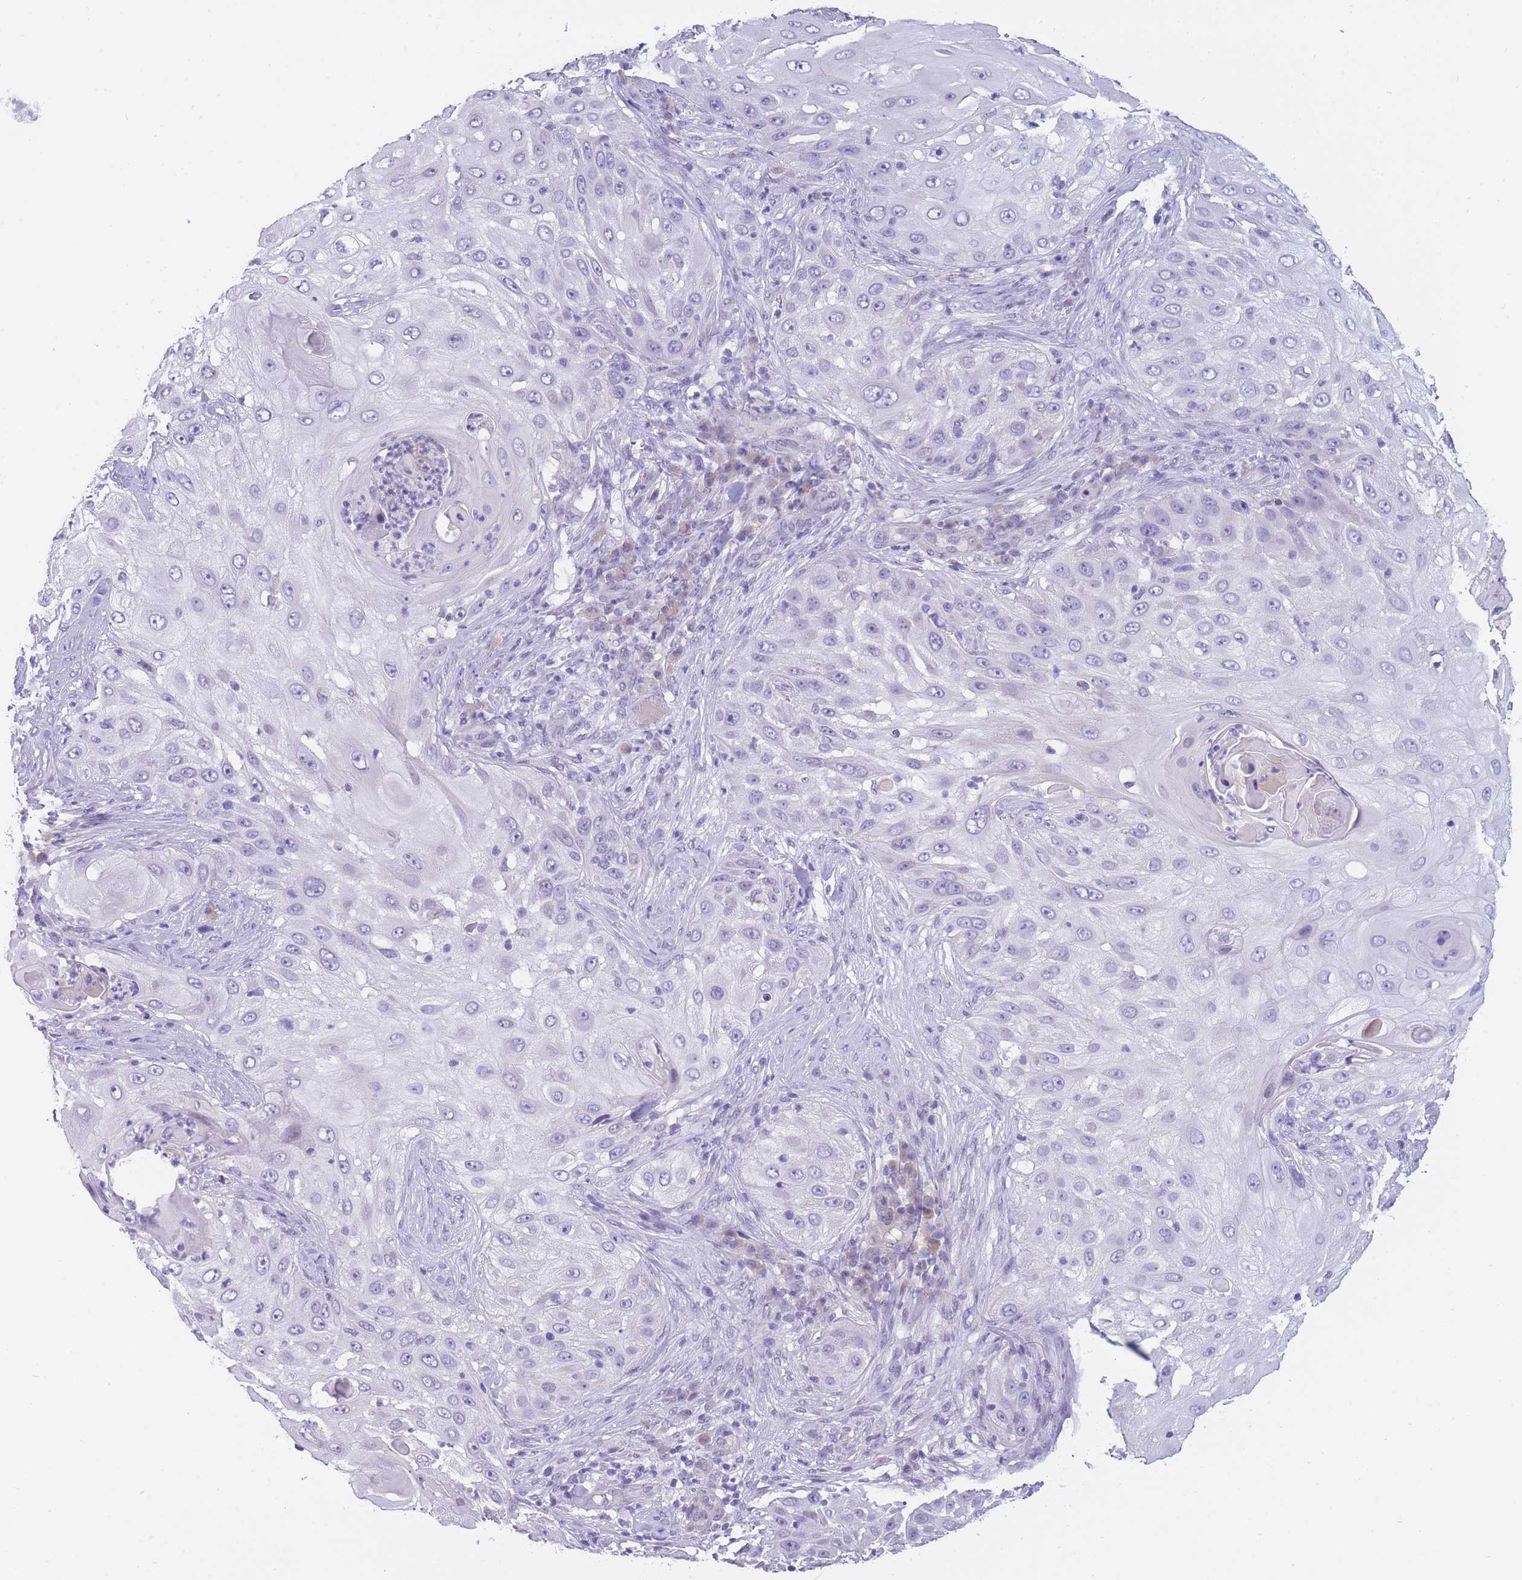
{"staining": {"intensity": "negative", "quantity": "none", "location": "none"}, "tissue": "skin cancer", "cell_type": "Tumor cells", "image_type": "cancer", "snomed": [{"axis": "morphology", "description": "Squamous cell carcinoma, NOS"}, {"axis": "topography", "description": "Skin"}], "caption": "DAB (3,3'-diaminobenzidine) immunohistochemical staining of human skin cancer (squamous cell carcinoma) displays no significant expression in tumor cells. The staining was performed using DAB to visualize the protein expression in brown, while the nuclei were stained in blue with hematoxylin (Magnification: 20x).", "gene": "PRR23B", "patient": {"sex": "female", "age": 44}}